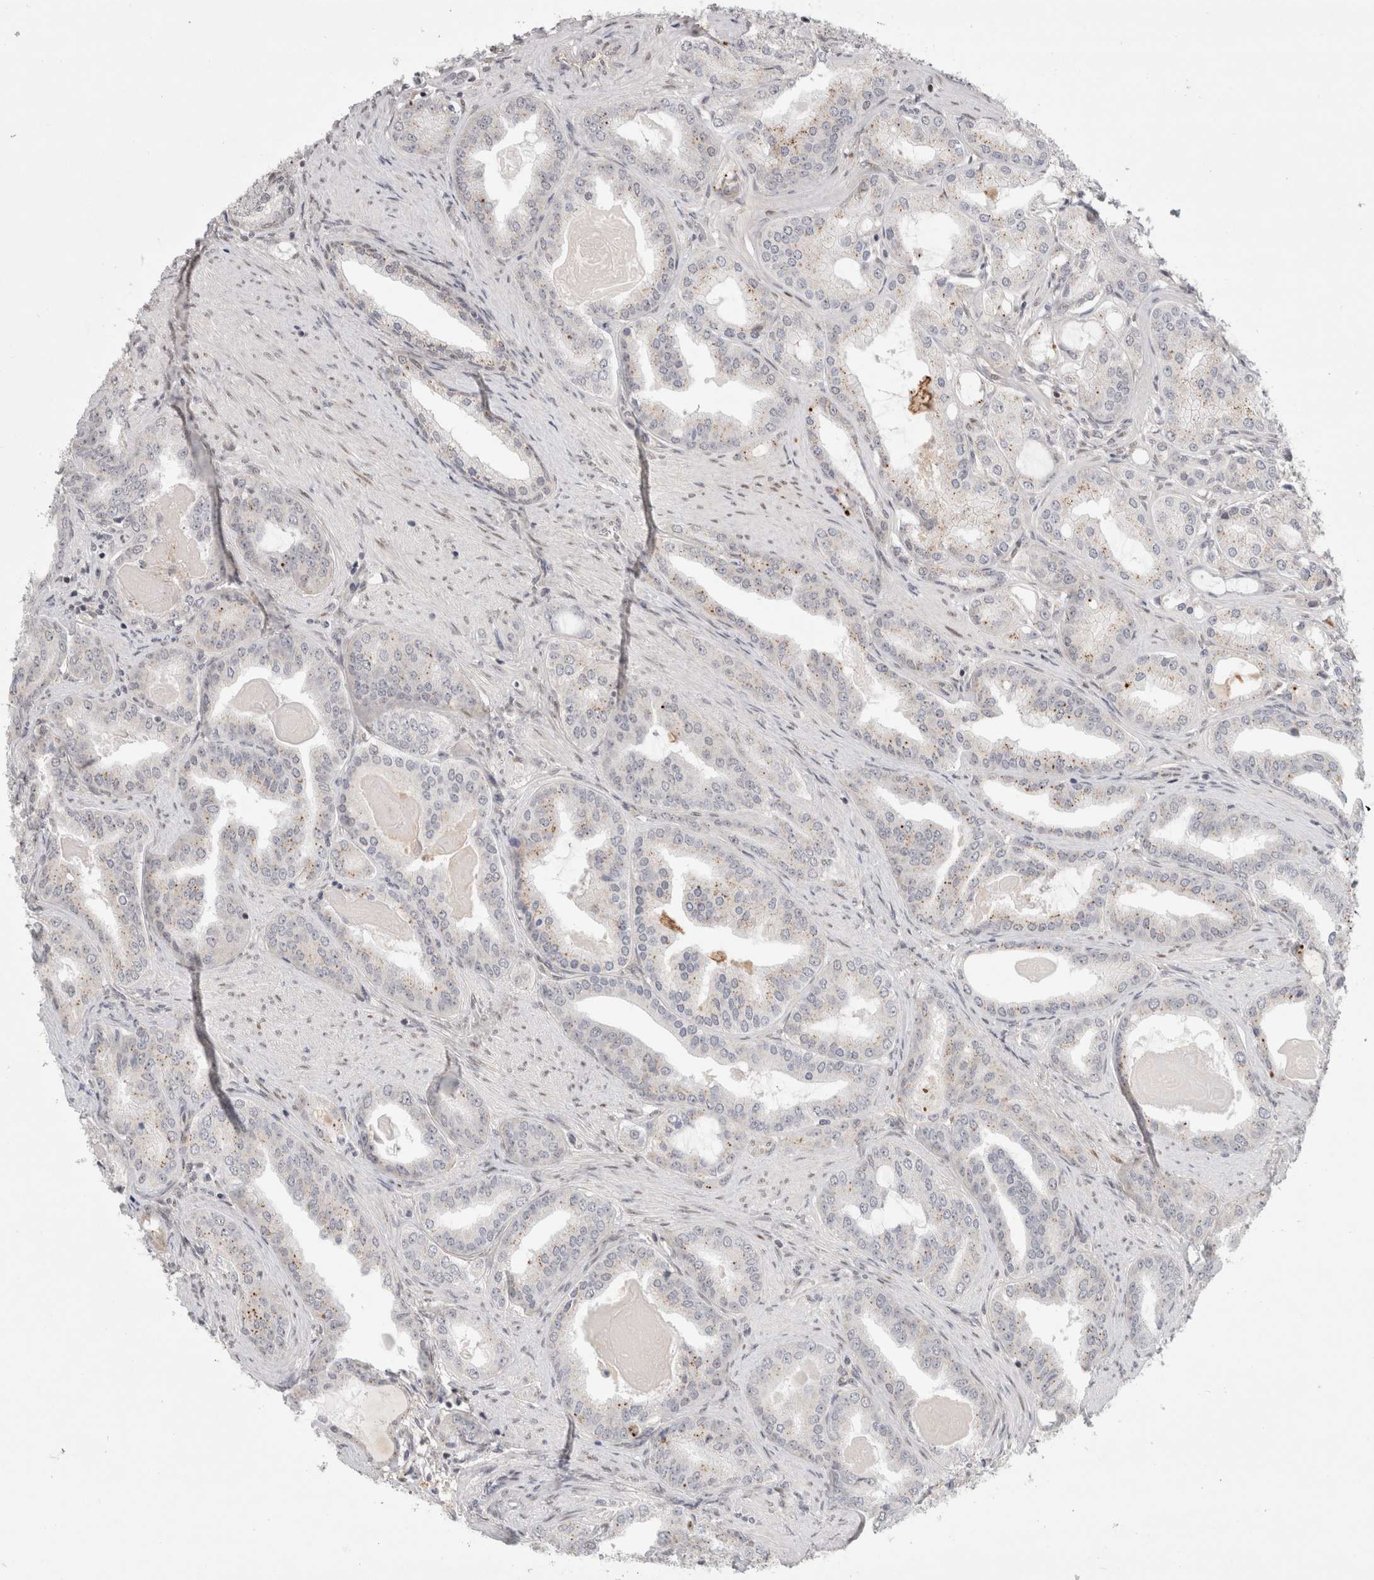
{"staining": {"intensity": "weak", "quantity": "<25%", "location": "cytoplasmic/membranous"}, "tissue": "prostate cancer", "cell_type": "Tumor cells", "image_type": "cancer", "snomed": [{"axis": "morphology", "description": "Adenocarcinoma, High grade"}, {"axis": "topography", "description": "Prostate"}], "caption": "The immunohistochemistry (IHC) histopathology image has no significant expression in tumor cells of high-grade adenocarcinoma (prostate) tissue.", "gene": "SENP6", "patient": {"sex": "male", "age": 60}}